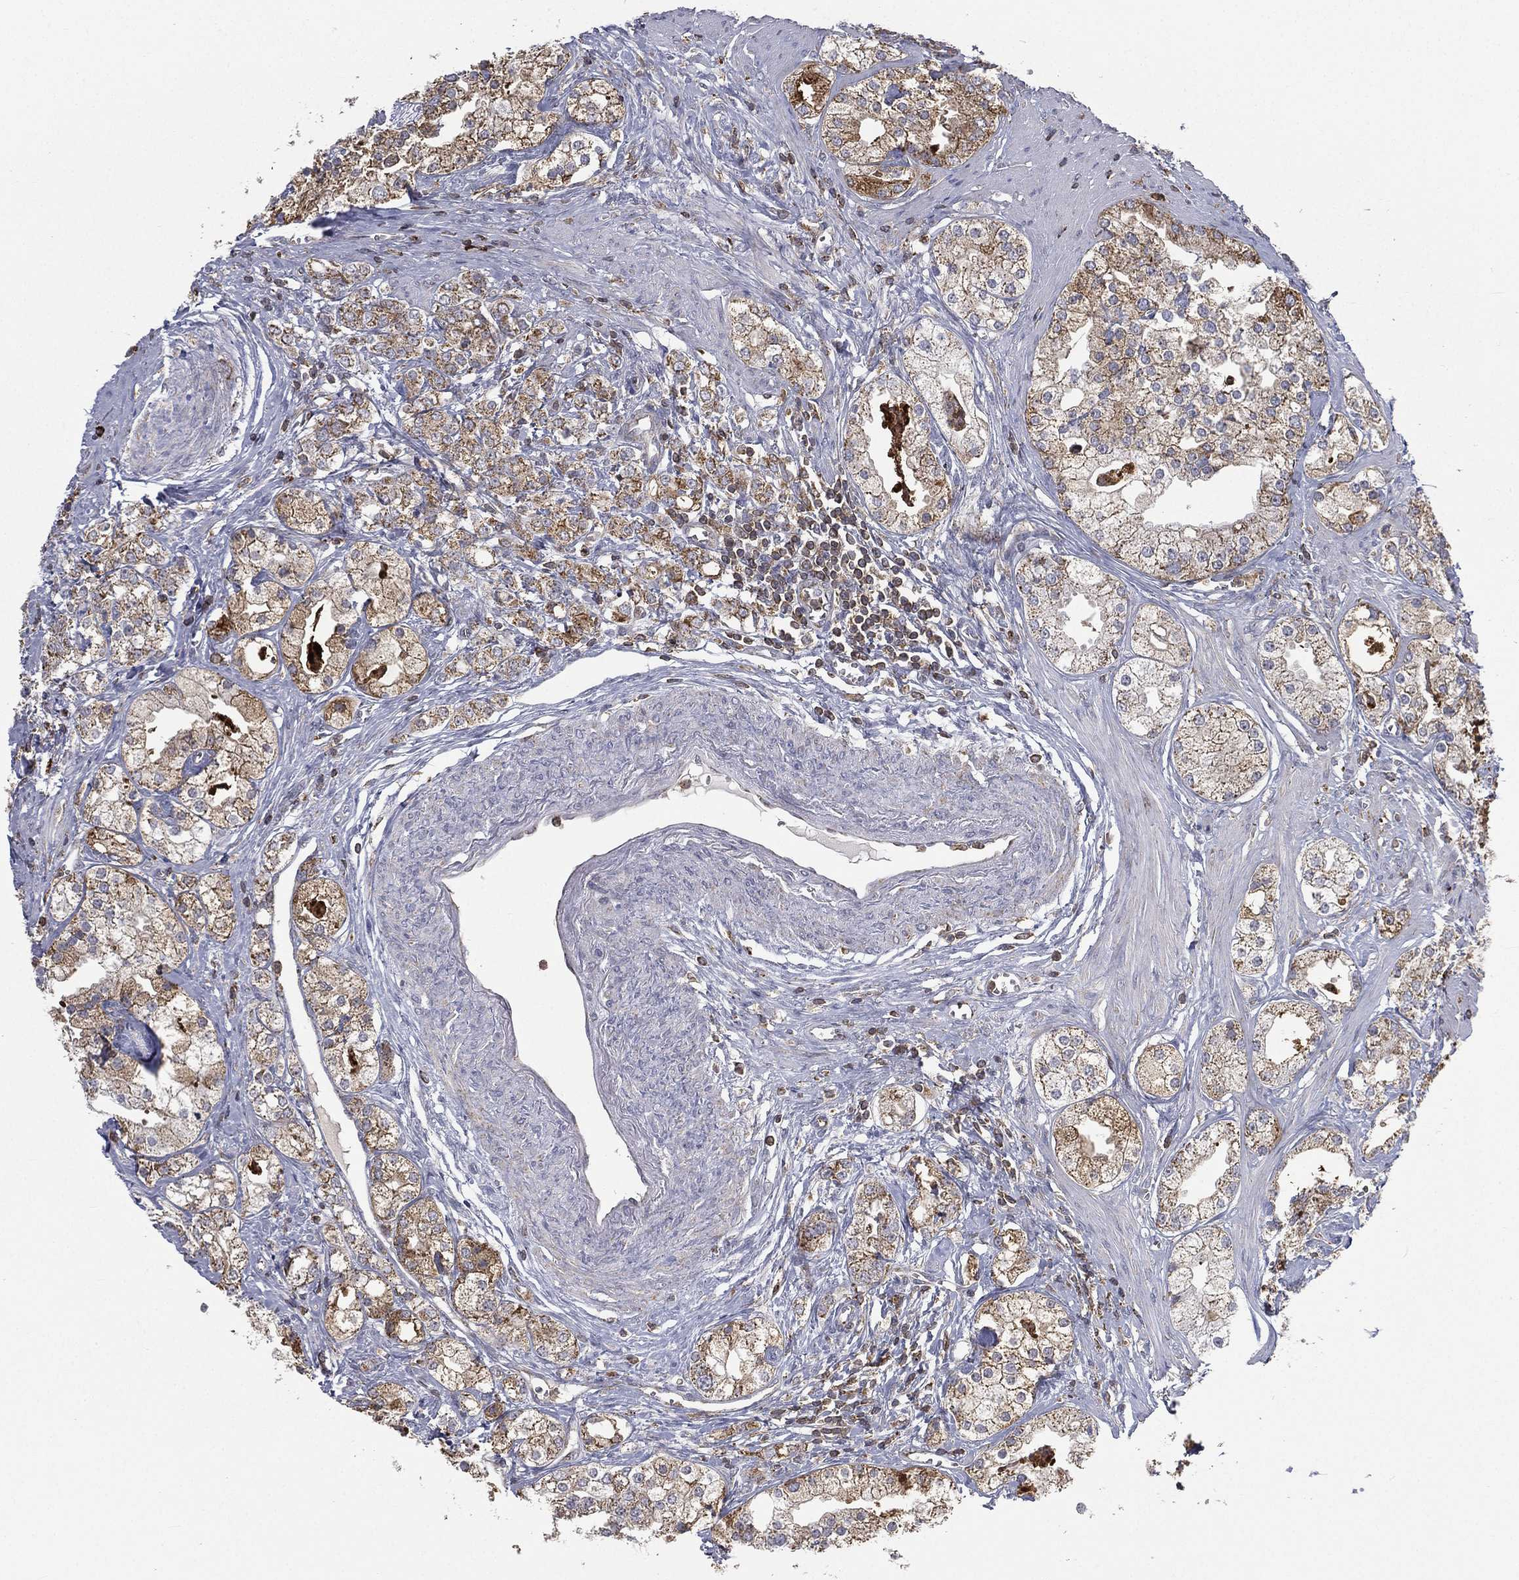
{"staining": {"intensity": "strong", "quantity": "25%-75%", "location": "cytoplasmic/membranous"}, "tissue": "prostate cancer", "cell_type": "Tumor cells", "image_type": "cancer", "snomed": [{"axis": "morphology", "description": "Adenocarcinoma, NOS"}, {"axis": "topography", "description": "Prostate and seminal vesicle, NOS"}, {"axis": "topography", "description": "Prostate"}], "caption": "Adenocarcinoma (prostate) stained with immunohistochemistry (IHC) demonstrates strong cytoplasmic/membranous positivity in approximately 25%-75% of tumor cells.", "gene": "RIN3", "patient": {"sex": "male", "age": 62}}